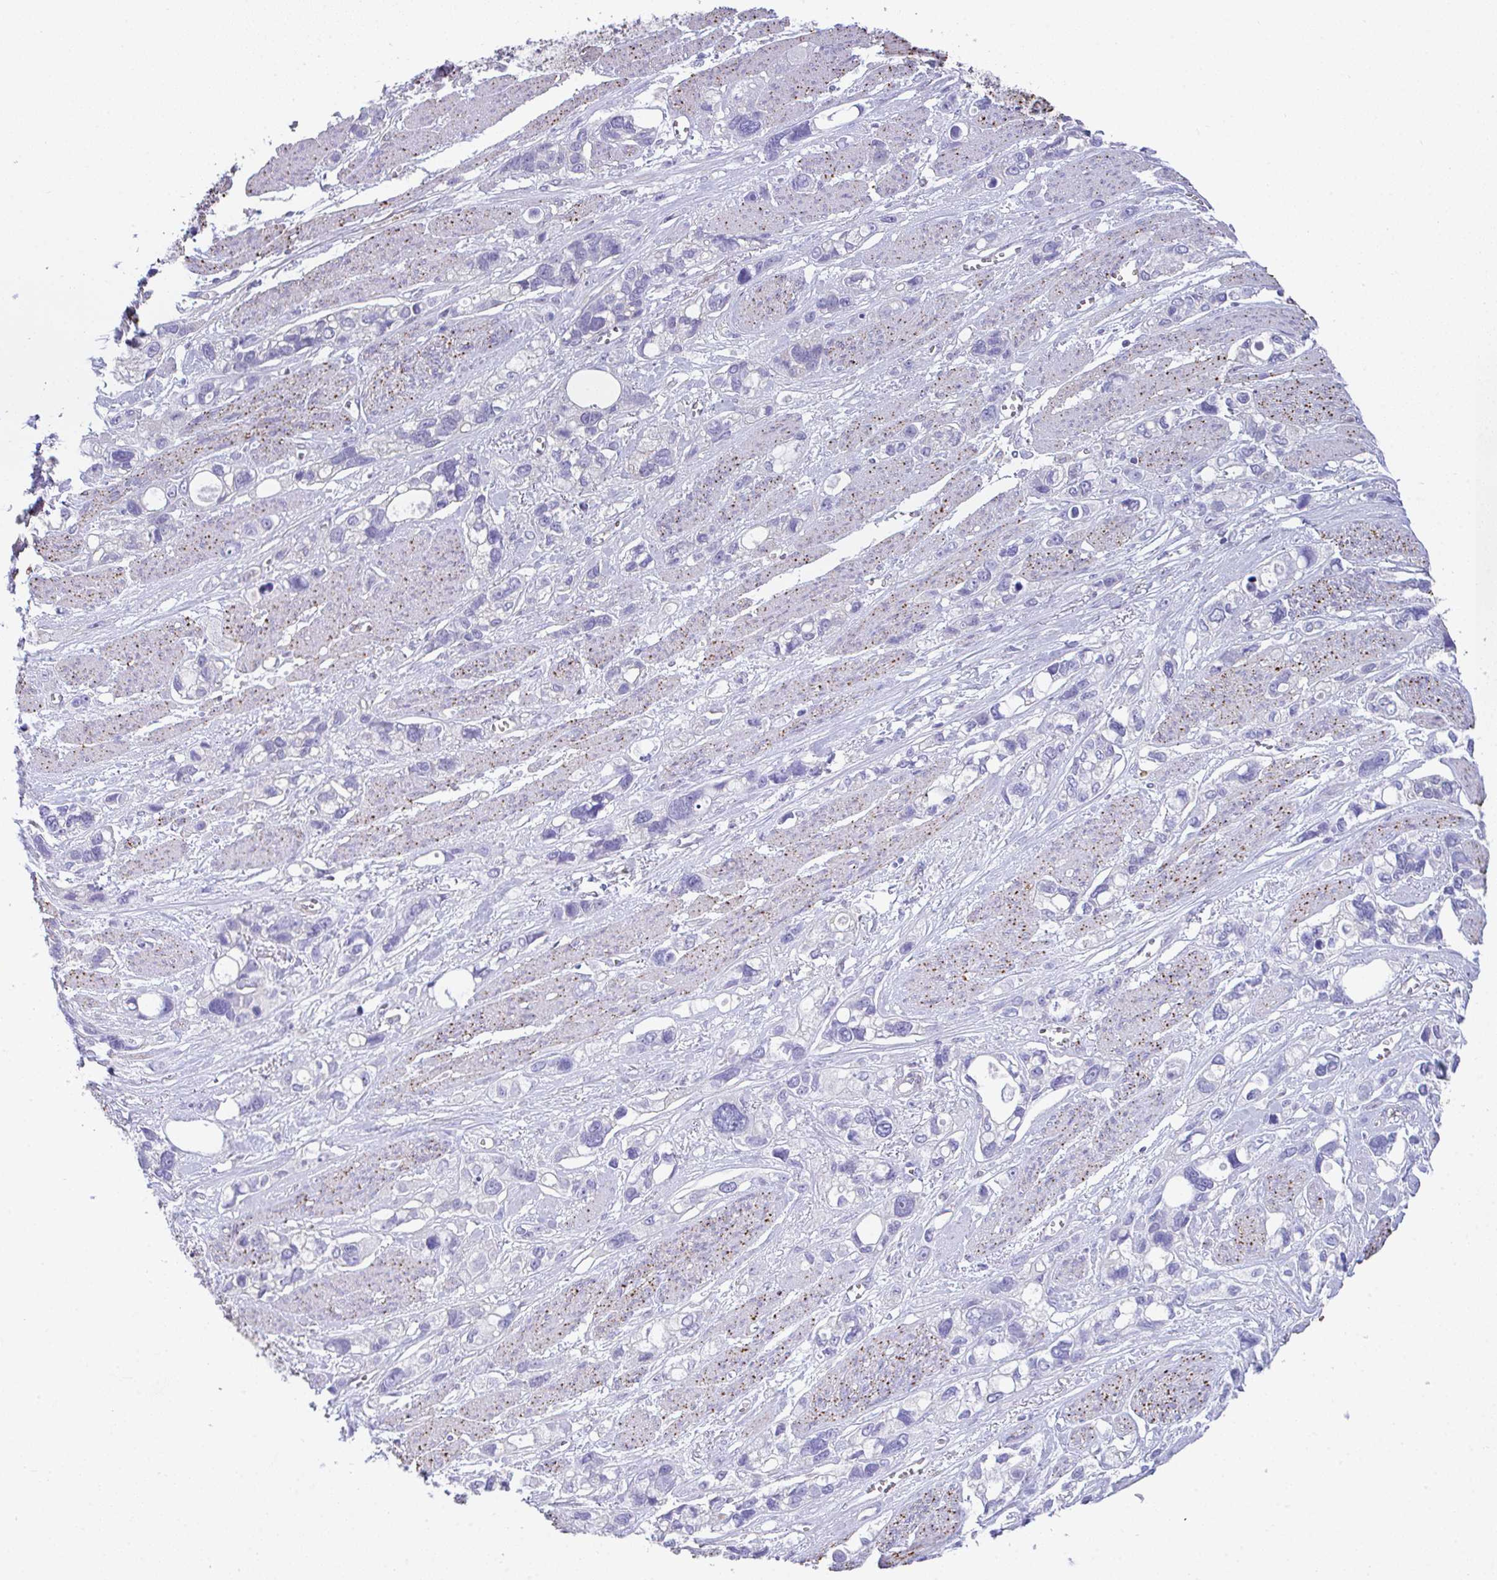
{"staining": {"intensity": "negative", "quantity": "none", "location": "none"}, "tissue": "stomach cancer", "cell_type": "Tumor cells", "image_type": "cancer", "snomed": [{"axis": "morphology", "description": "Adenocarcinoma, NOS"}, {"axis": "topography", "description": "Stomach, upper"}], "caption": "Immunohistochemistry (IHC) of adenocarcinoma (stomach) reveals no expression in tumor cells.", "gene": "TNFAIP8", "patient": {"sex": "female", "age": 81}}